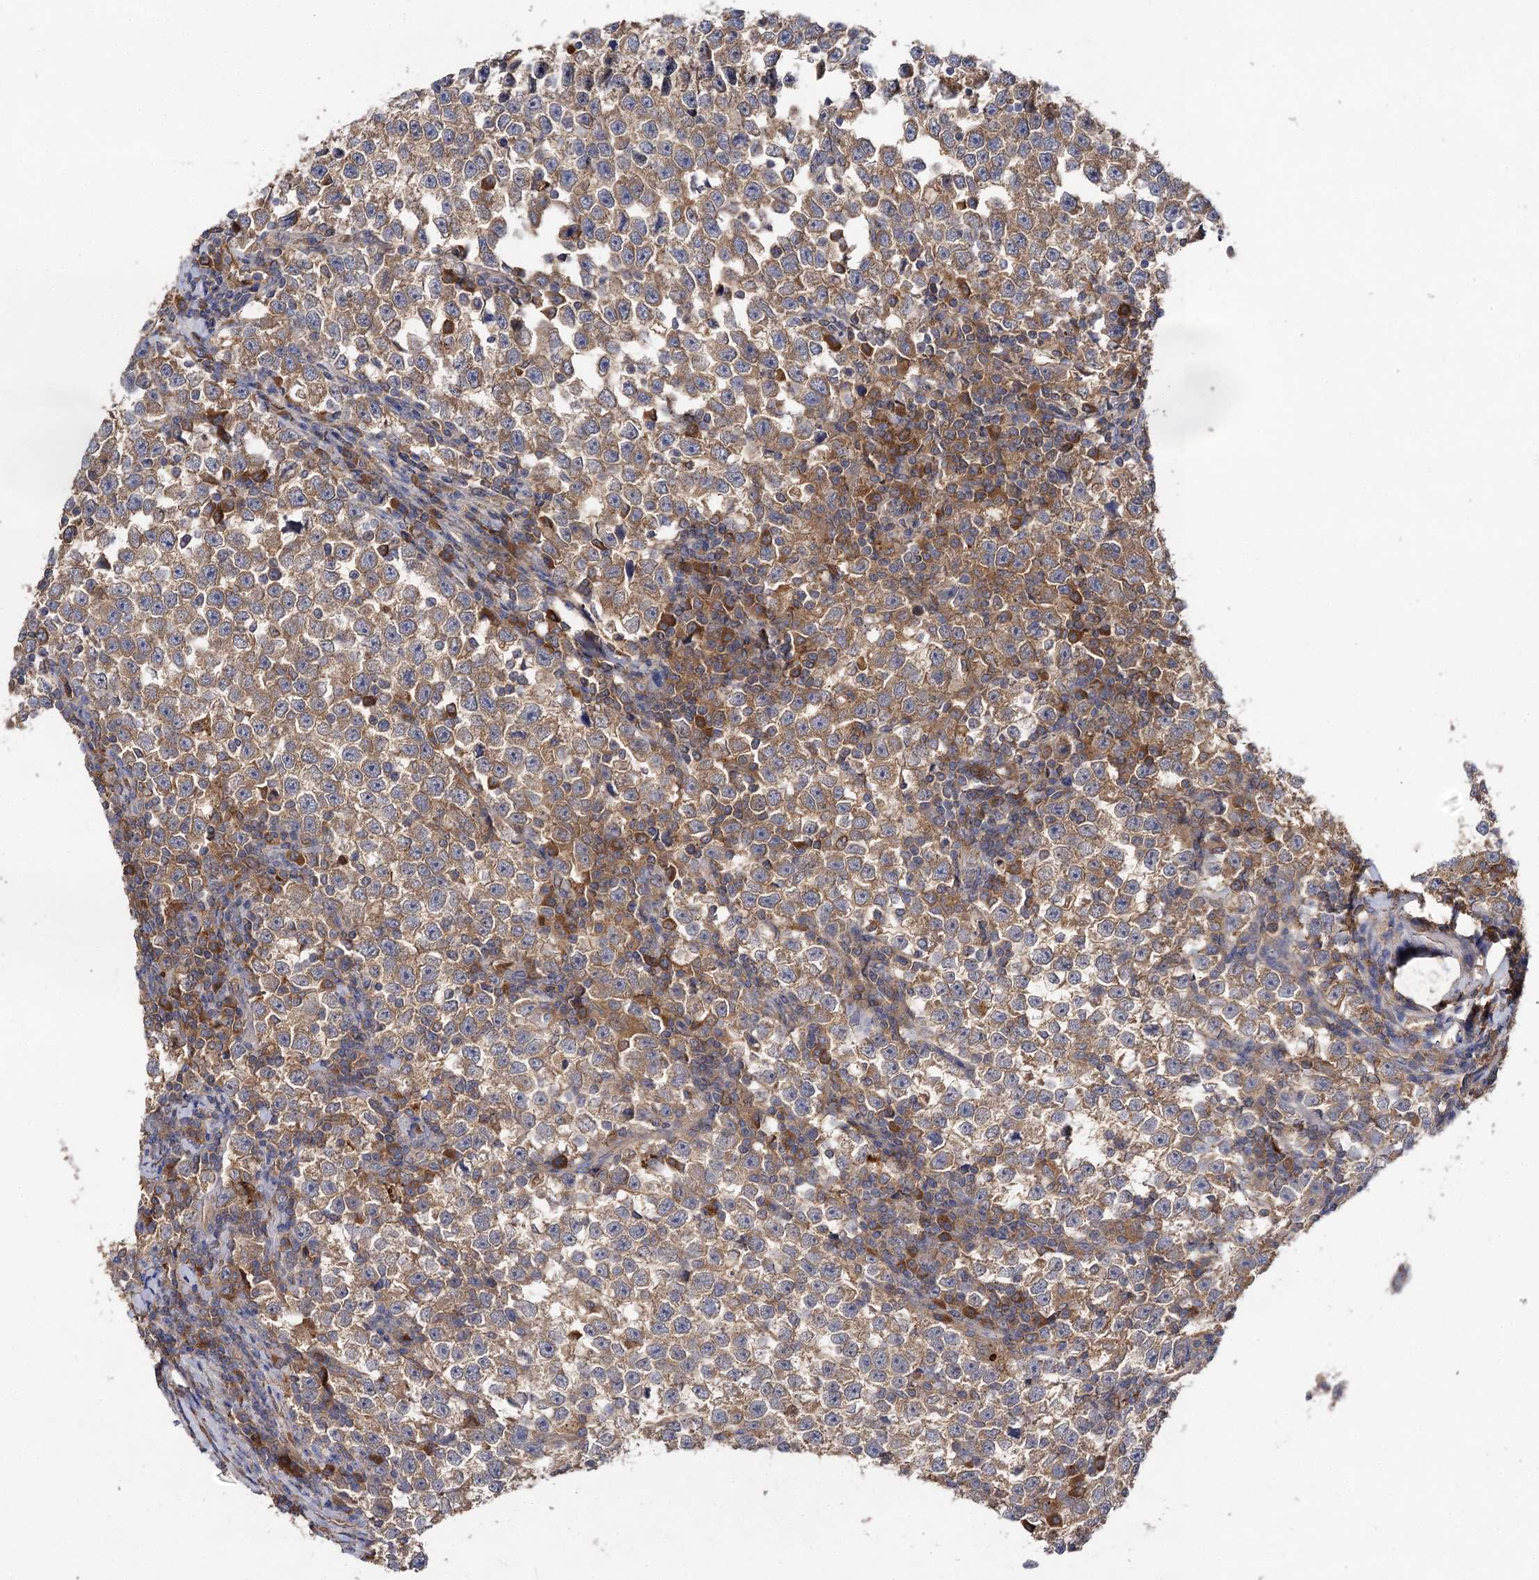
{"staining": {"intensity": "moderate", "quantity": "25%-75%", "location": "cytoplasmic/membranous"}, "tissue": "testis cancer", "cell_type": "Tumor cells", "image_type": "cancer", "snomed": [{"axis": "morphology", "description": "Normal tissue, NOS"}, {"axis": "morphology", "description": "Seminoma, NOS"}, {"axis": "topography", "description": "Testis"}], "caption": "IHC of testis cancer (seminoma) shows medium levels of moderate cytoplasmic/membranous staining in about 25%-75% of tumor cells. The staining is performed using DAB brown chromogen to label protein expression. The nuclei are counter-stained blue using hematoxylin.", "gene": "USP50", "patient": {"sex": "male", "age": 43}}